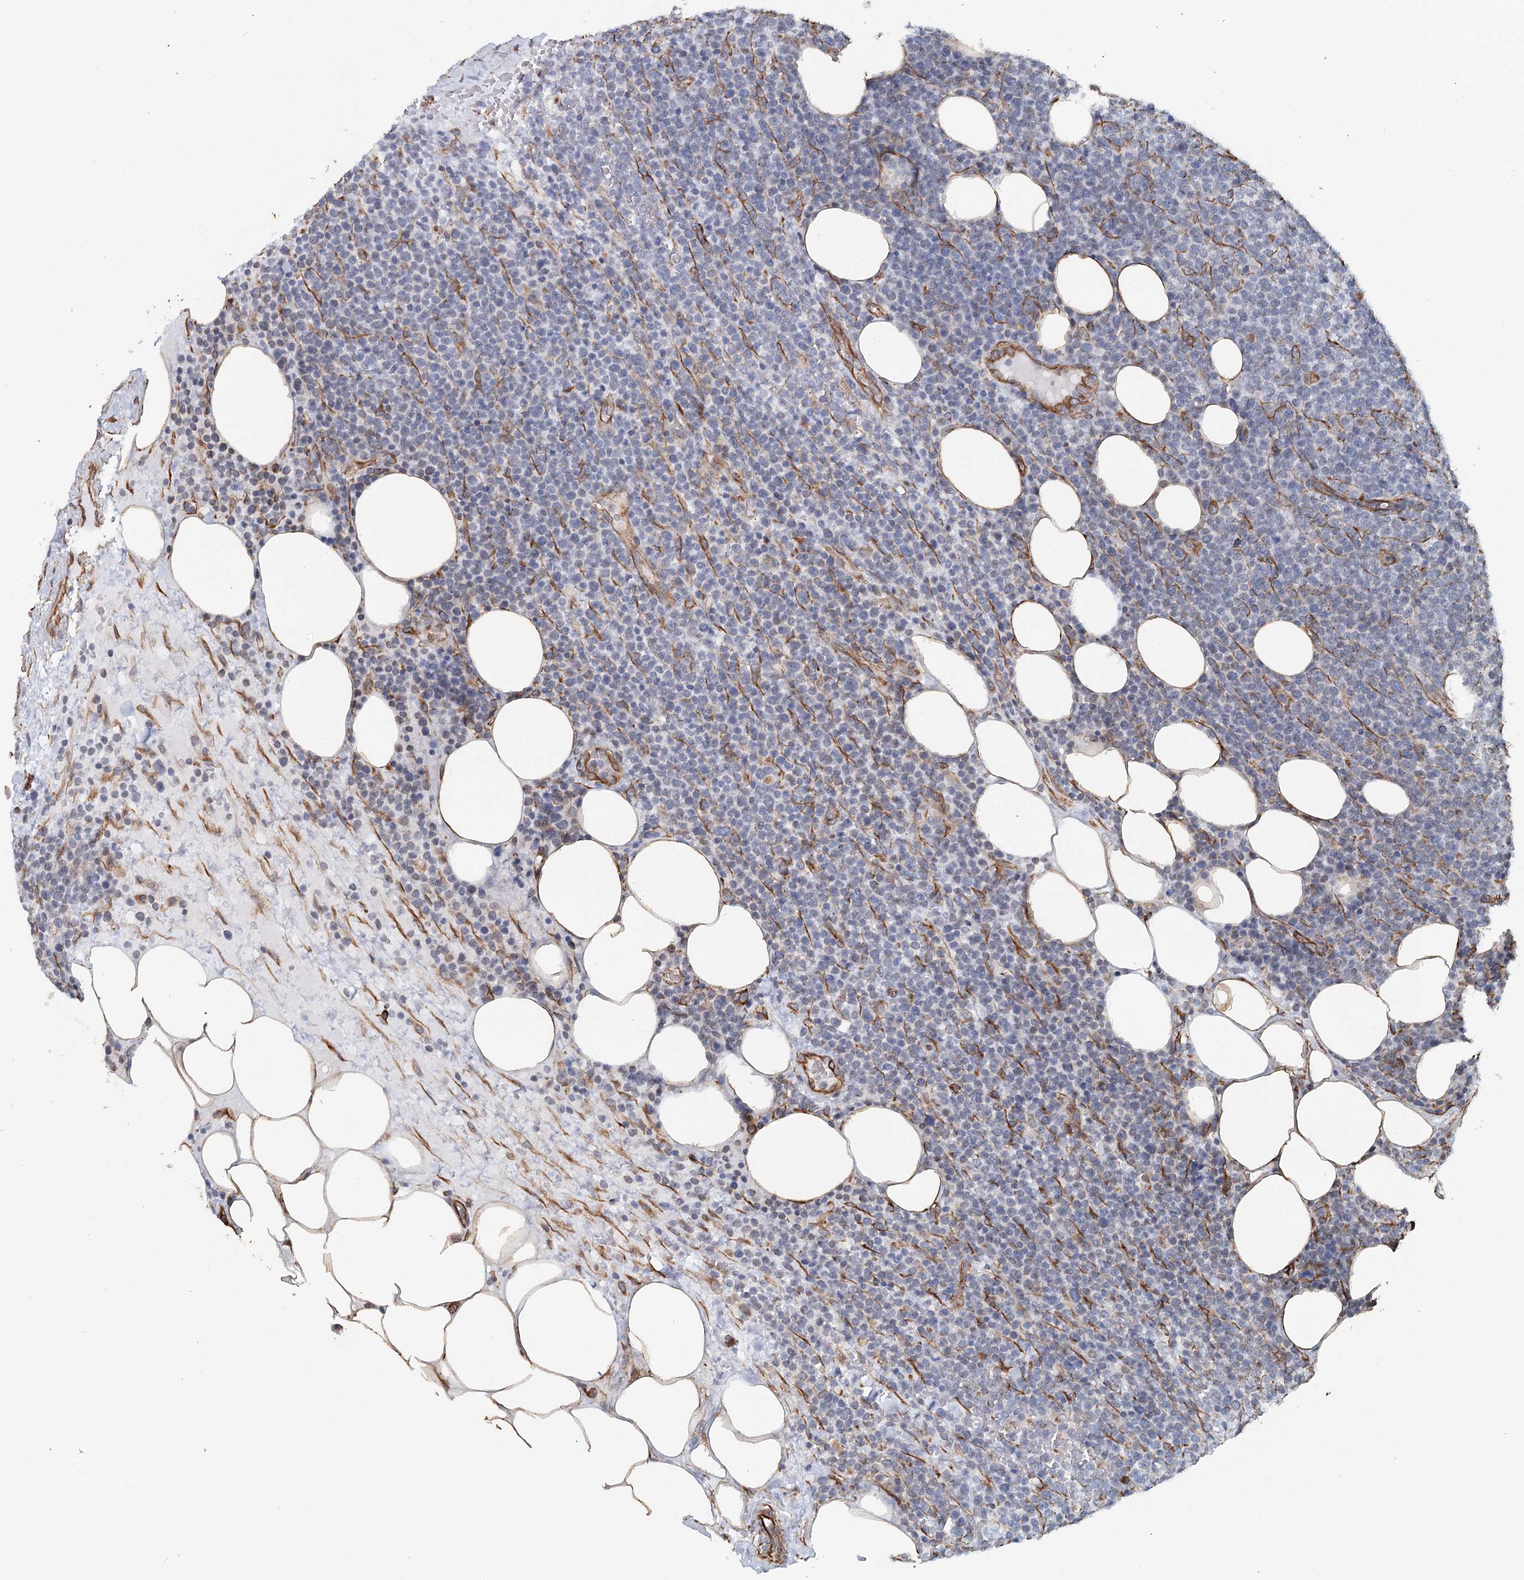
{"staining": {"intensity": "negative", "quantity": "none", "location": "none"}, "tissue": "lymphoma", "cell_type": "Tumor cells", "image_type": "cancer", "snomed": [{"axis": "morphology", "description": "Malignant lymphoma, non-Hodgkin's type, High grade"}, {"axis": "topography", "description": "Lymph node"}], "caption": "An immunohistochemistry (IHC) image of malignant lymphoma, non-Hodgkin's type (high-grade) is shown. There is no staining in tumor cells of malignant lymphoma, non-Hodgkin's type (high-grade).", "gene": "SYNPO", "patient": {"sex": "male", "age": 61}}